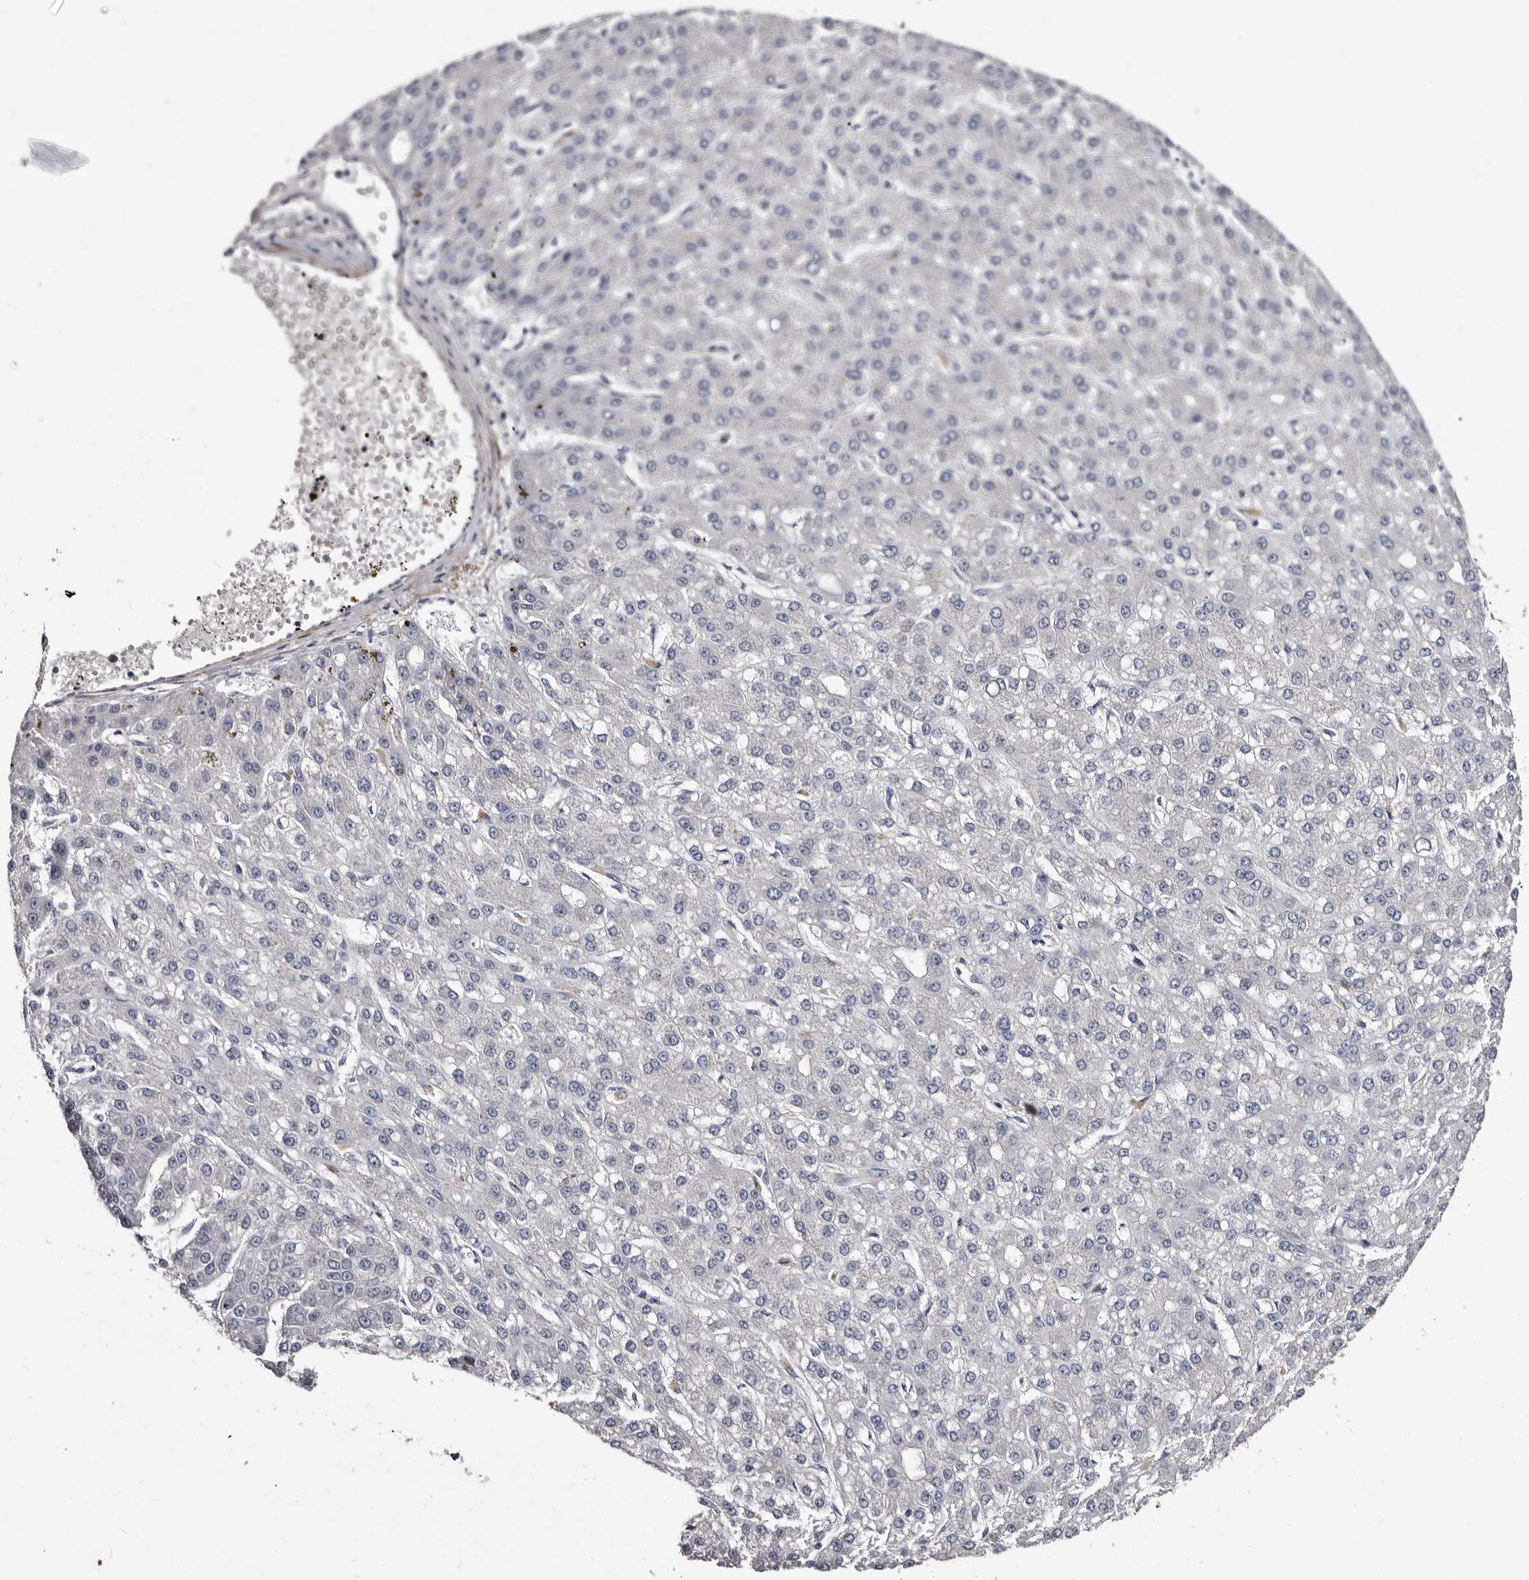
{"staining": {"intensity": "negative", "quantity": "none", "location": "none"}, "tissue": "liver cancer", "cell_type": "Tumor cells", "image_type": "cancer", "snomed": [{"axis": "morphology", "description": "Carcinoma, Hepatocellular, NOS"}, {"axis": "topography", "description": "Liver"}], "caption": "Liver cancer (hepatocellular carcinoma) stained for a protein using immunohistochemistry (IHC) shows no expression tumor cells.", "gene": "AUNIP", "patient": {"sex": "male", "age": 67}}